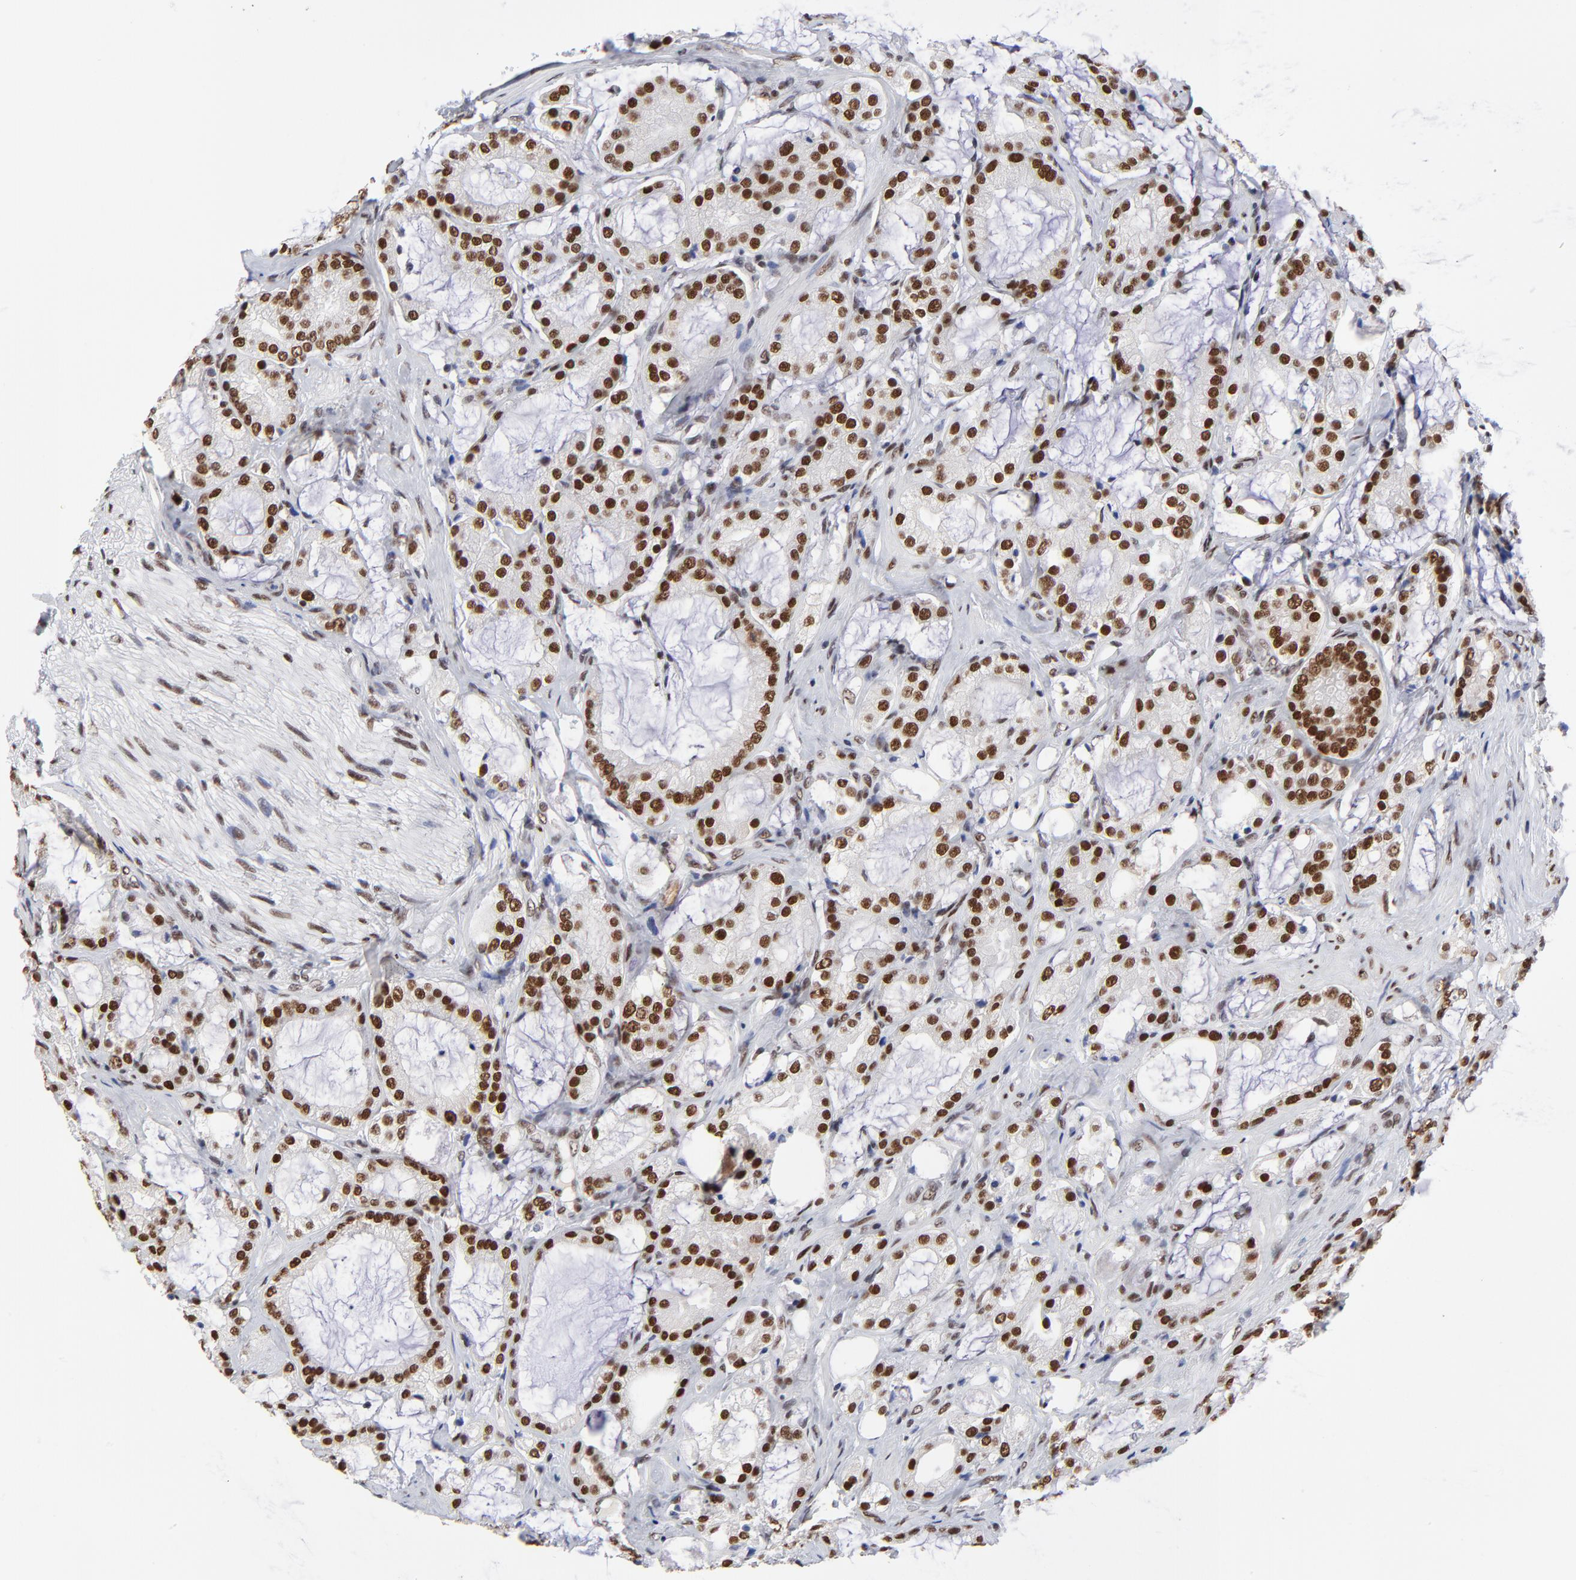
{"staining": {"intensity": "strong", "quantity": ">75%", "location": "nuclear"}, "tissue": "prostate cancer", "cell_type": "Tumor cells", "image_type": "cancer", "snomed": [{"axis": "morphology", "description": "Adenocarcinoma, Medium grade"}, {"axis": "topography", "description": "Prostate"}], "caption": "Protein staining of adenocarcinoma (medium-grade) (prostate) tissue reveals strong nuclear staining in approximately >75% of tumor cells.", "gene": "ZMYM3", "patient": {"sex": "male", "age": 70}}